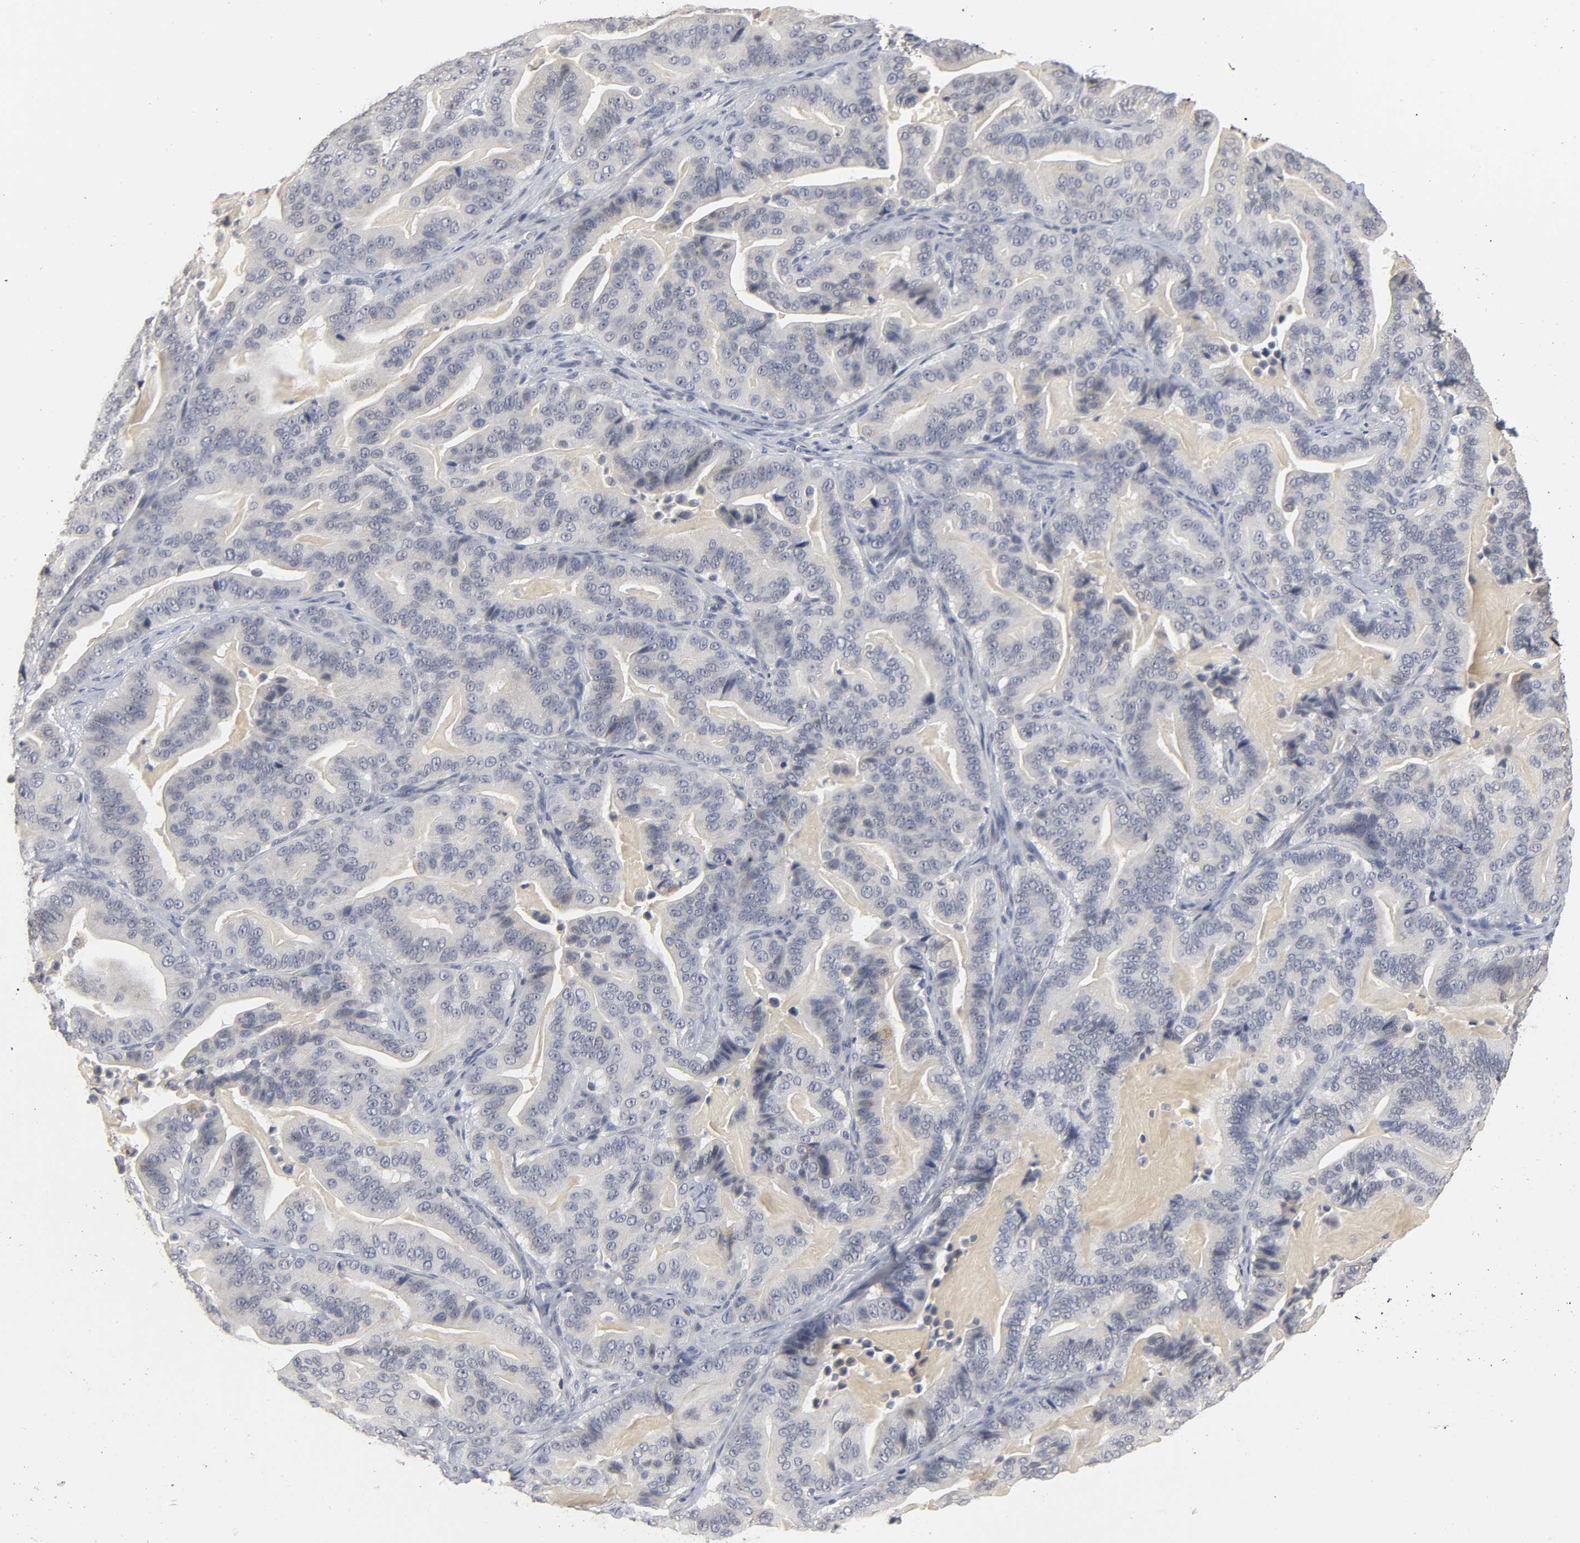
{"staining": {"intensity": "negative", "quantity": "none", "location": "none"}, "tissue": "pancreatic cancer", "cell_type": "Tumor cells", "image_type": "cancer", "snomed": [{"axis": "morphology", "description": "Adenocarcinoma, NOS"}, {"axis": "topography", "description": "Pancreas"}], "caption": "Tumor cells show no significant protein staining in pancreatic cancer (adenocarcinoma).", "gene": "TCAP", "patient": {"sex": "male", "age": 63}}